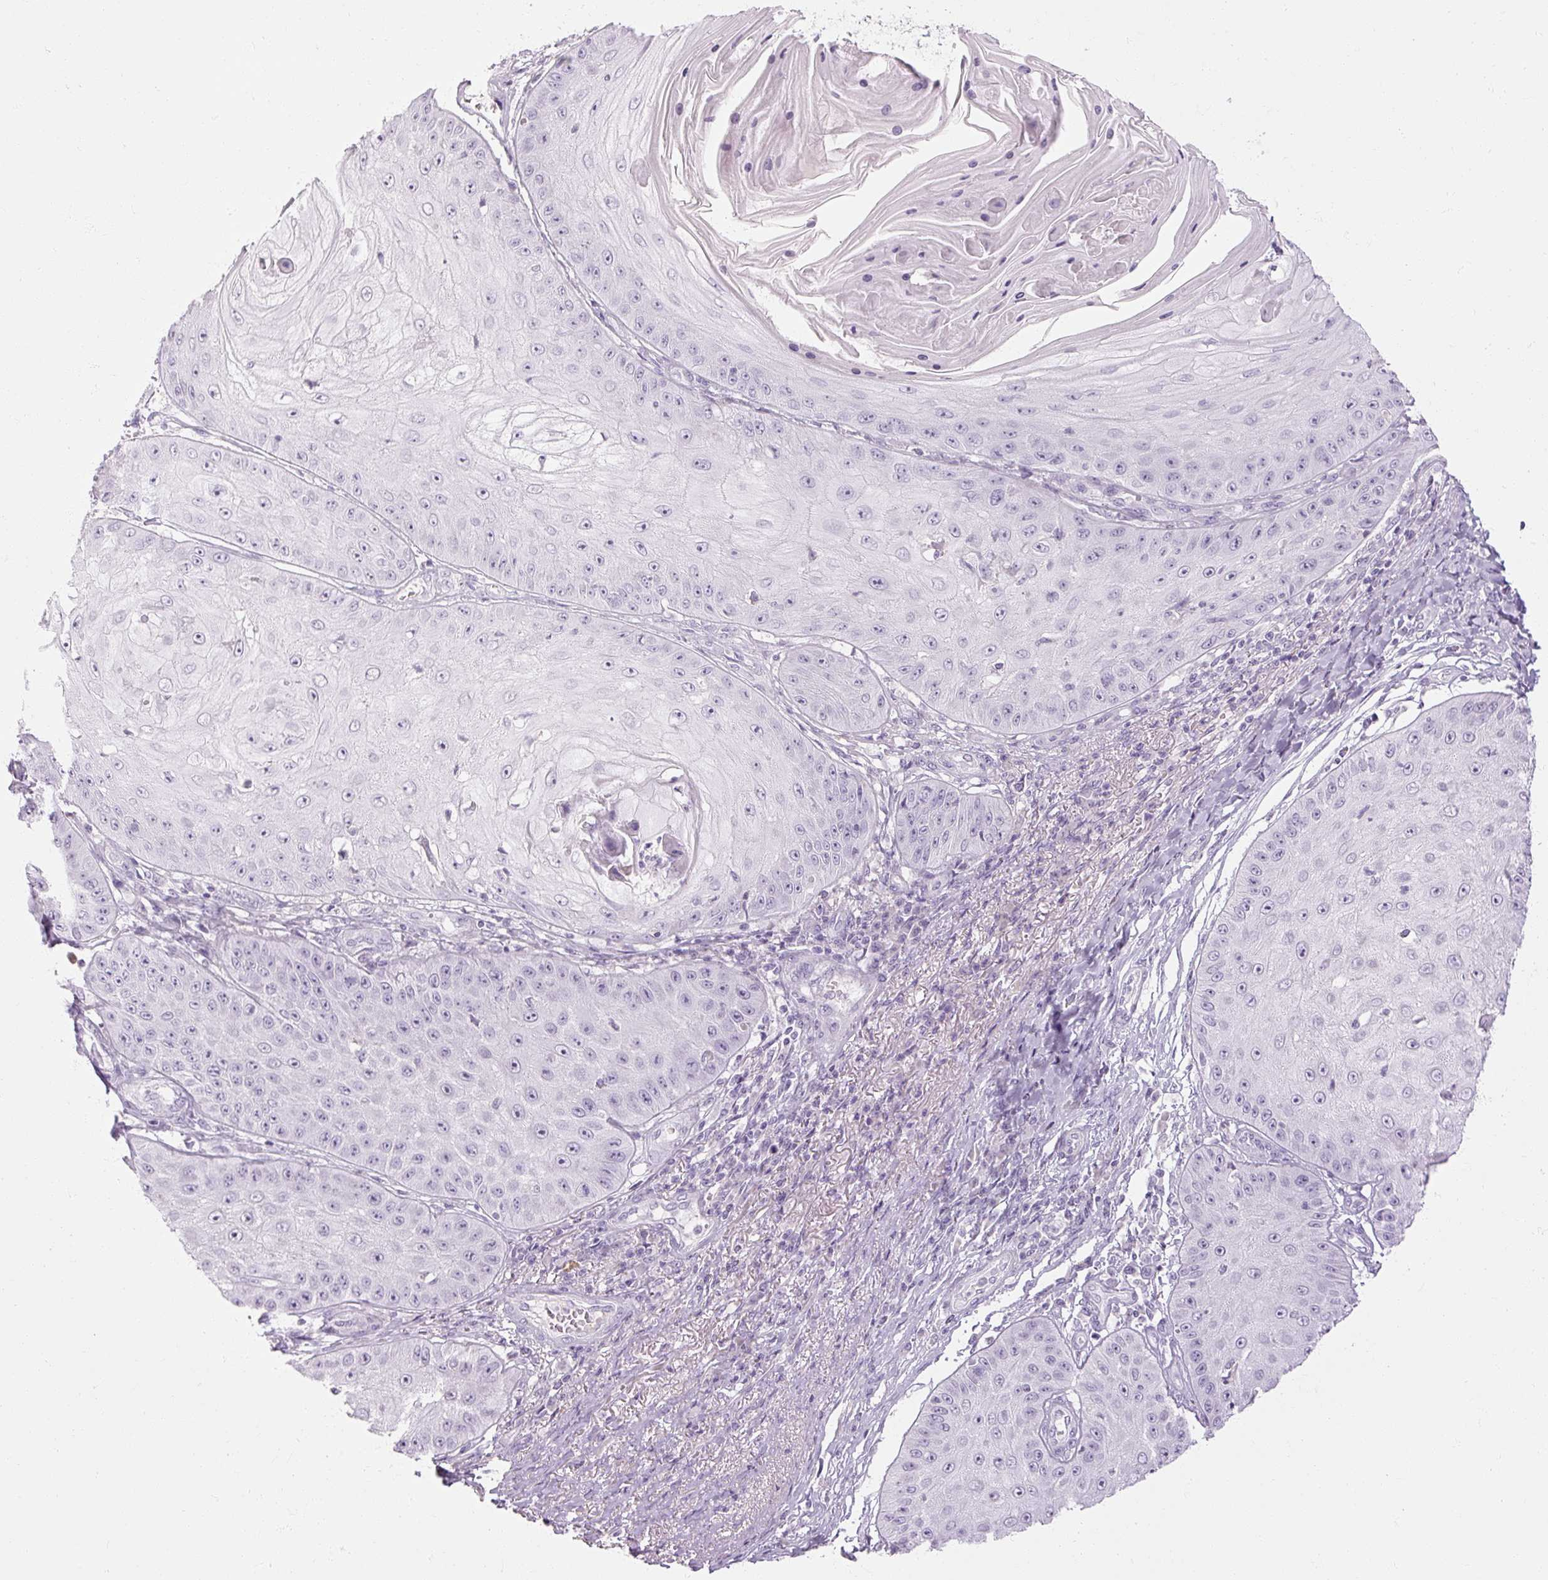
{"staining": {"intensity": "negative", "quantity": "none", "location": "none"}, "tissue": "skin cancer", "cell_type": "Tumor cells", "image_type": "cancer", "snomed": [{"axis": "morphology", "description": "Squamous cell carcinoma, NOS"}, {"axis": "topography", "description": "Skin"}], "caption": "Skin cancer (squamous cell carcinoma) stained for a protein using immunohistochemistry (IHC) exhibits no staining tumor cells.", "gene": "NFE2L3", "patient": {"sex": "male", "age": 70}}